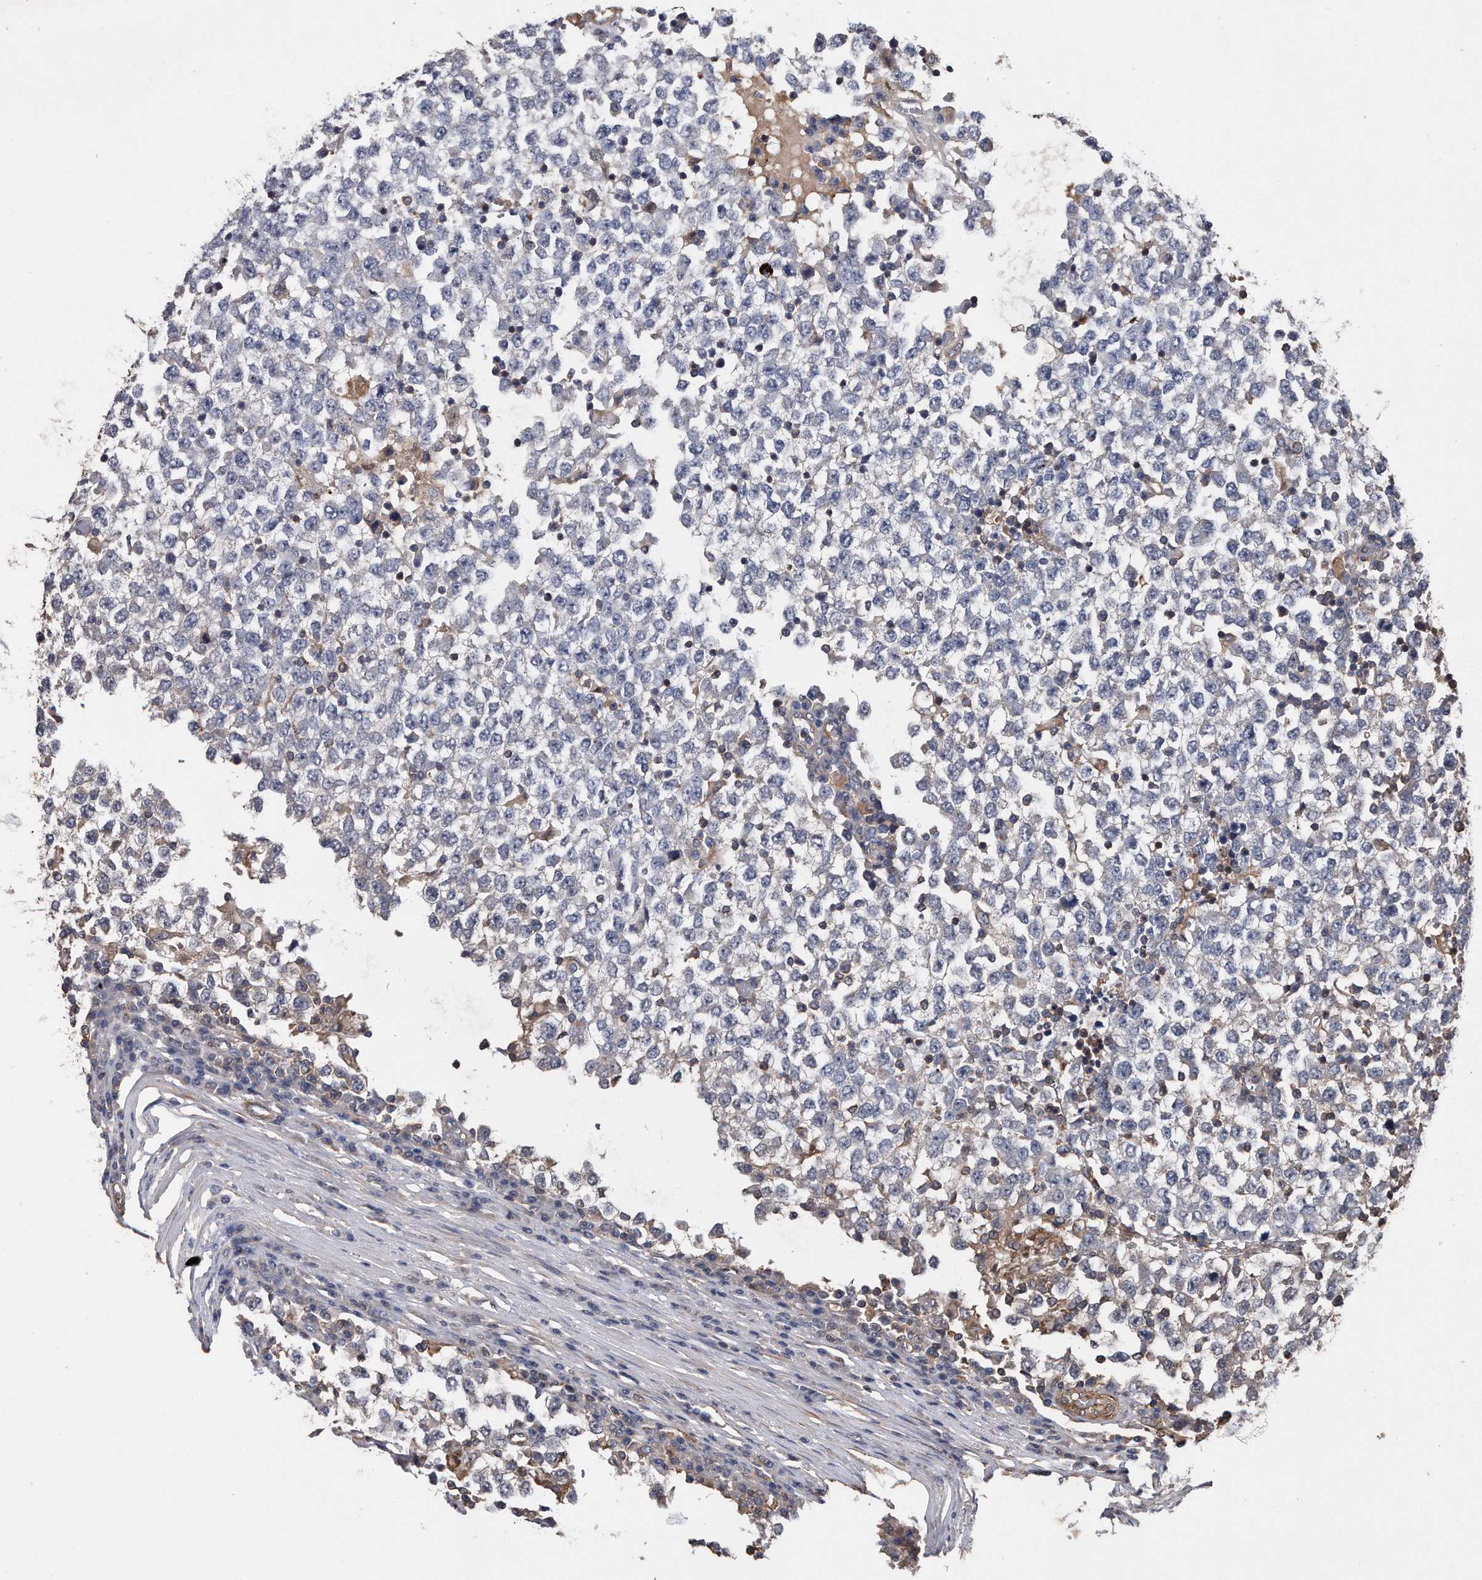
{"staining": {"intensity": "negative", "quantity": "none", "location": "none"}, "tissue": "testis cancer", "cell_type": "Tumor cells", "image_type": "cancer", "snomed": [{"axis": "morphology", "description": "Seminoma, NOS"}, {"axis": "topography", "description": "Testis"}], "caption": "A histopathology image of human testis seminoma is negative for staining in tumor cells.", "gene": "KCND3", "patient": {"sex": "male", "age": 65}}